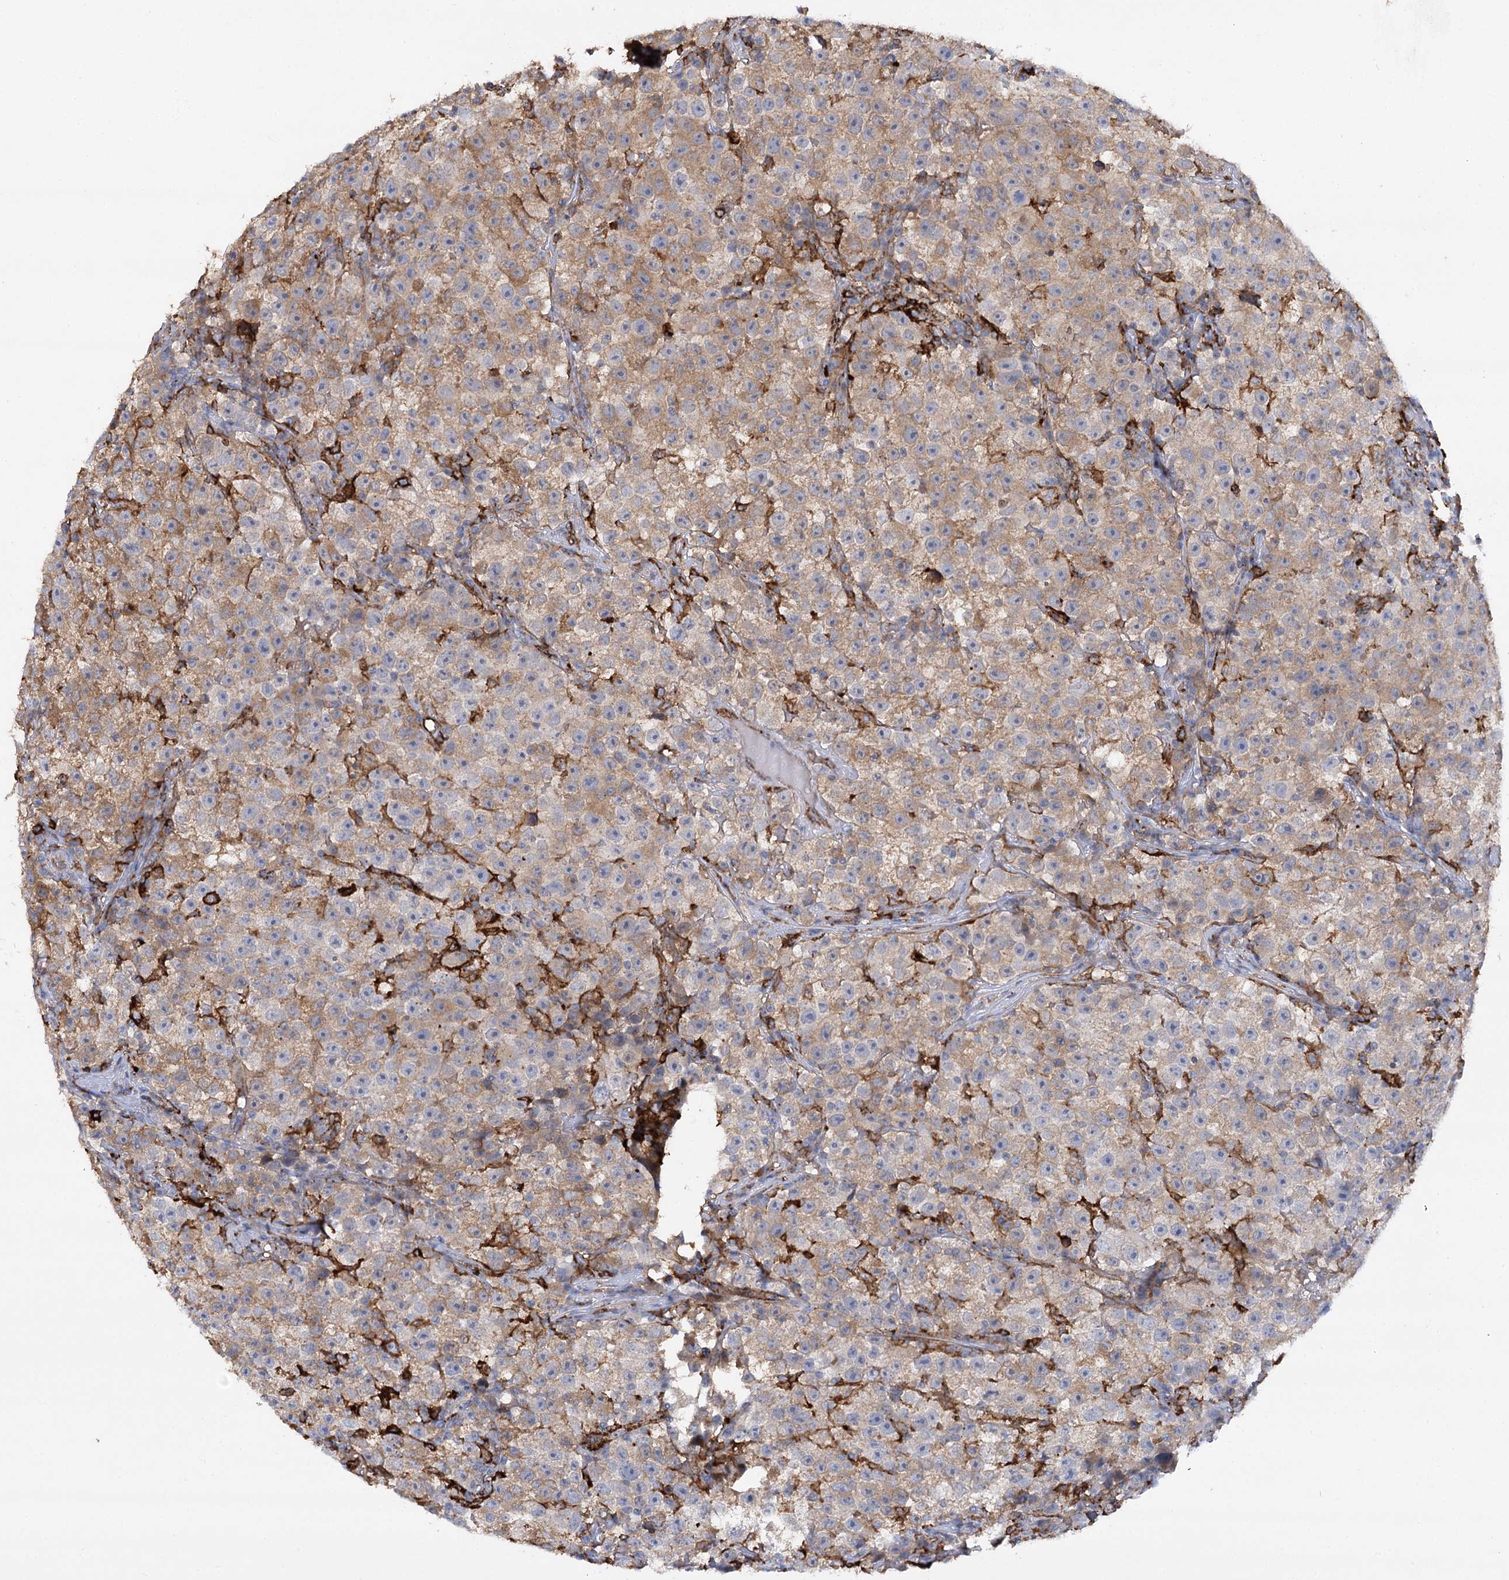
{"staining": {"intensity": "moderate", "quantity": ">75%", "location": "cytoplasmic/membranous"}, "tissue": "testis cancer", "cell_type": "Tumor cells", "image_type": "cancer", "snomed": [{"axis": "morphology", "description": "Seminoma, NOS"}, {"axis": "topography", "description": "Testis"}], "caption": "Moderate cytoplasmic/membranous staining for a protein is seen in about >75% of tumor cells of testis cancer (seminoma) using immunohistochemistry.", "gene": "PIWIL4", "patient": {"sex": "male", "age": 22}}